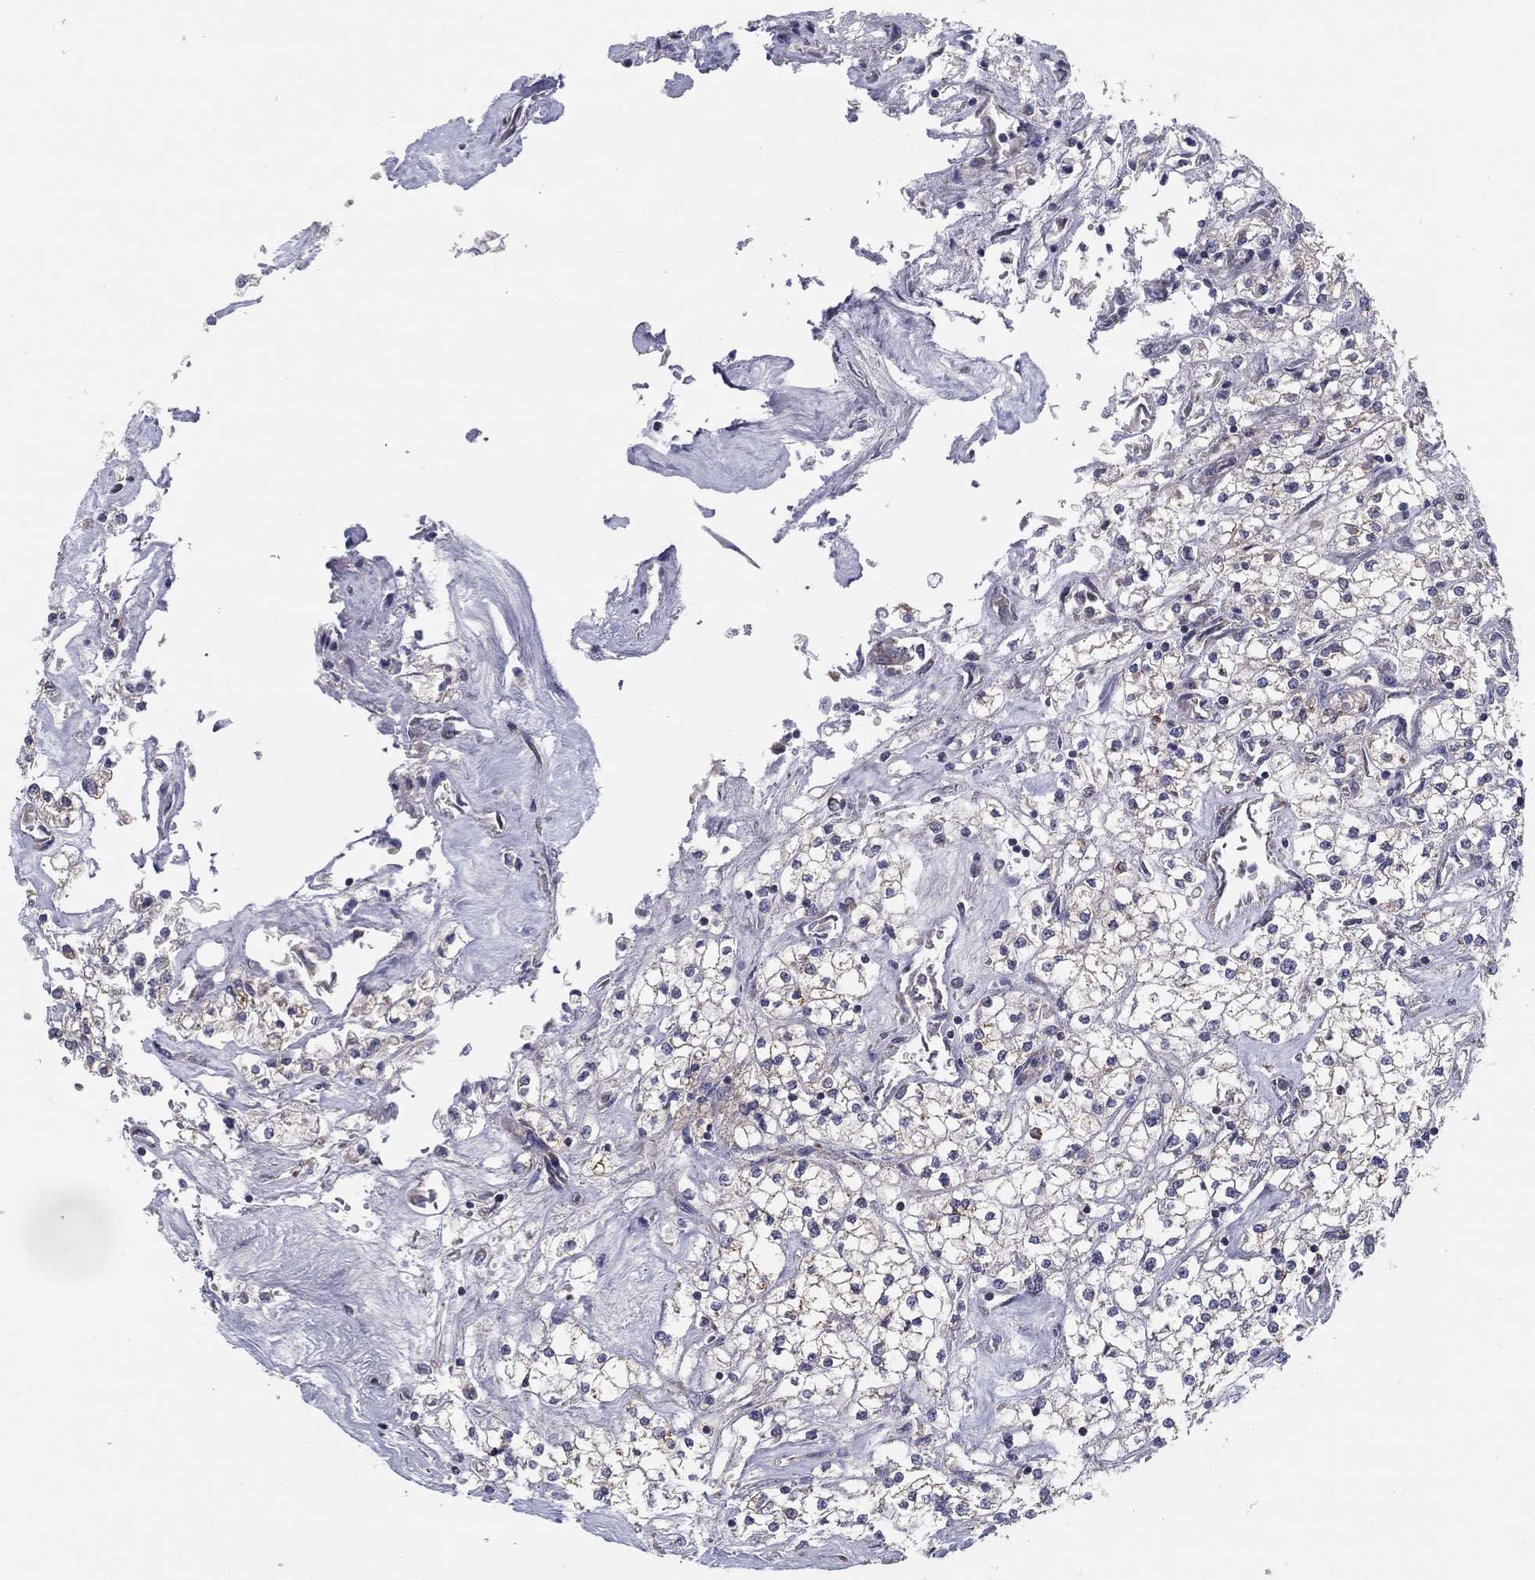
{"staining": {"intensity": "negative", "quantity": "none", "location": "none"}, "tissue": "renal cancer", "cell_type": "Tumor cells", "image_type": "cancer", "snomed": [{"axis": "morphology", "description": "Adenocarcinoma, NOS"}, {"axis": "topography", "description": "Kidney"}], "caption": "An immunohistochemistry histopathology image of renal cancer (adenocarcinoma) is shown. There is no staining in tumor cells of renal cancer (adenocarcinoma). The staining was performed using DAB to visualize the protein expression in brown, while the nuclei were stained in blue with hematoxylin (Magnification: 20x).", "gene": "PCSK1", "patient": {"sex": "male", "age": 80}}